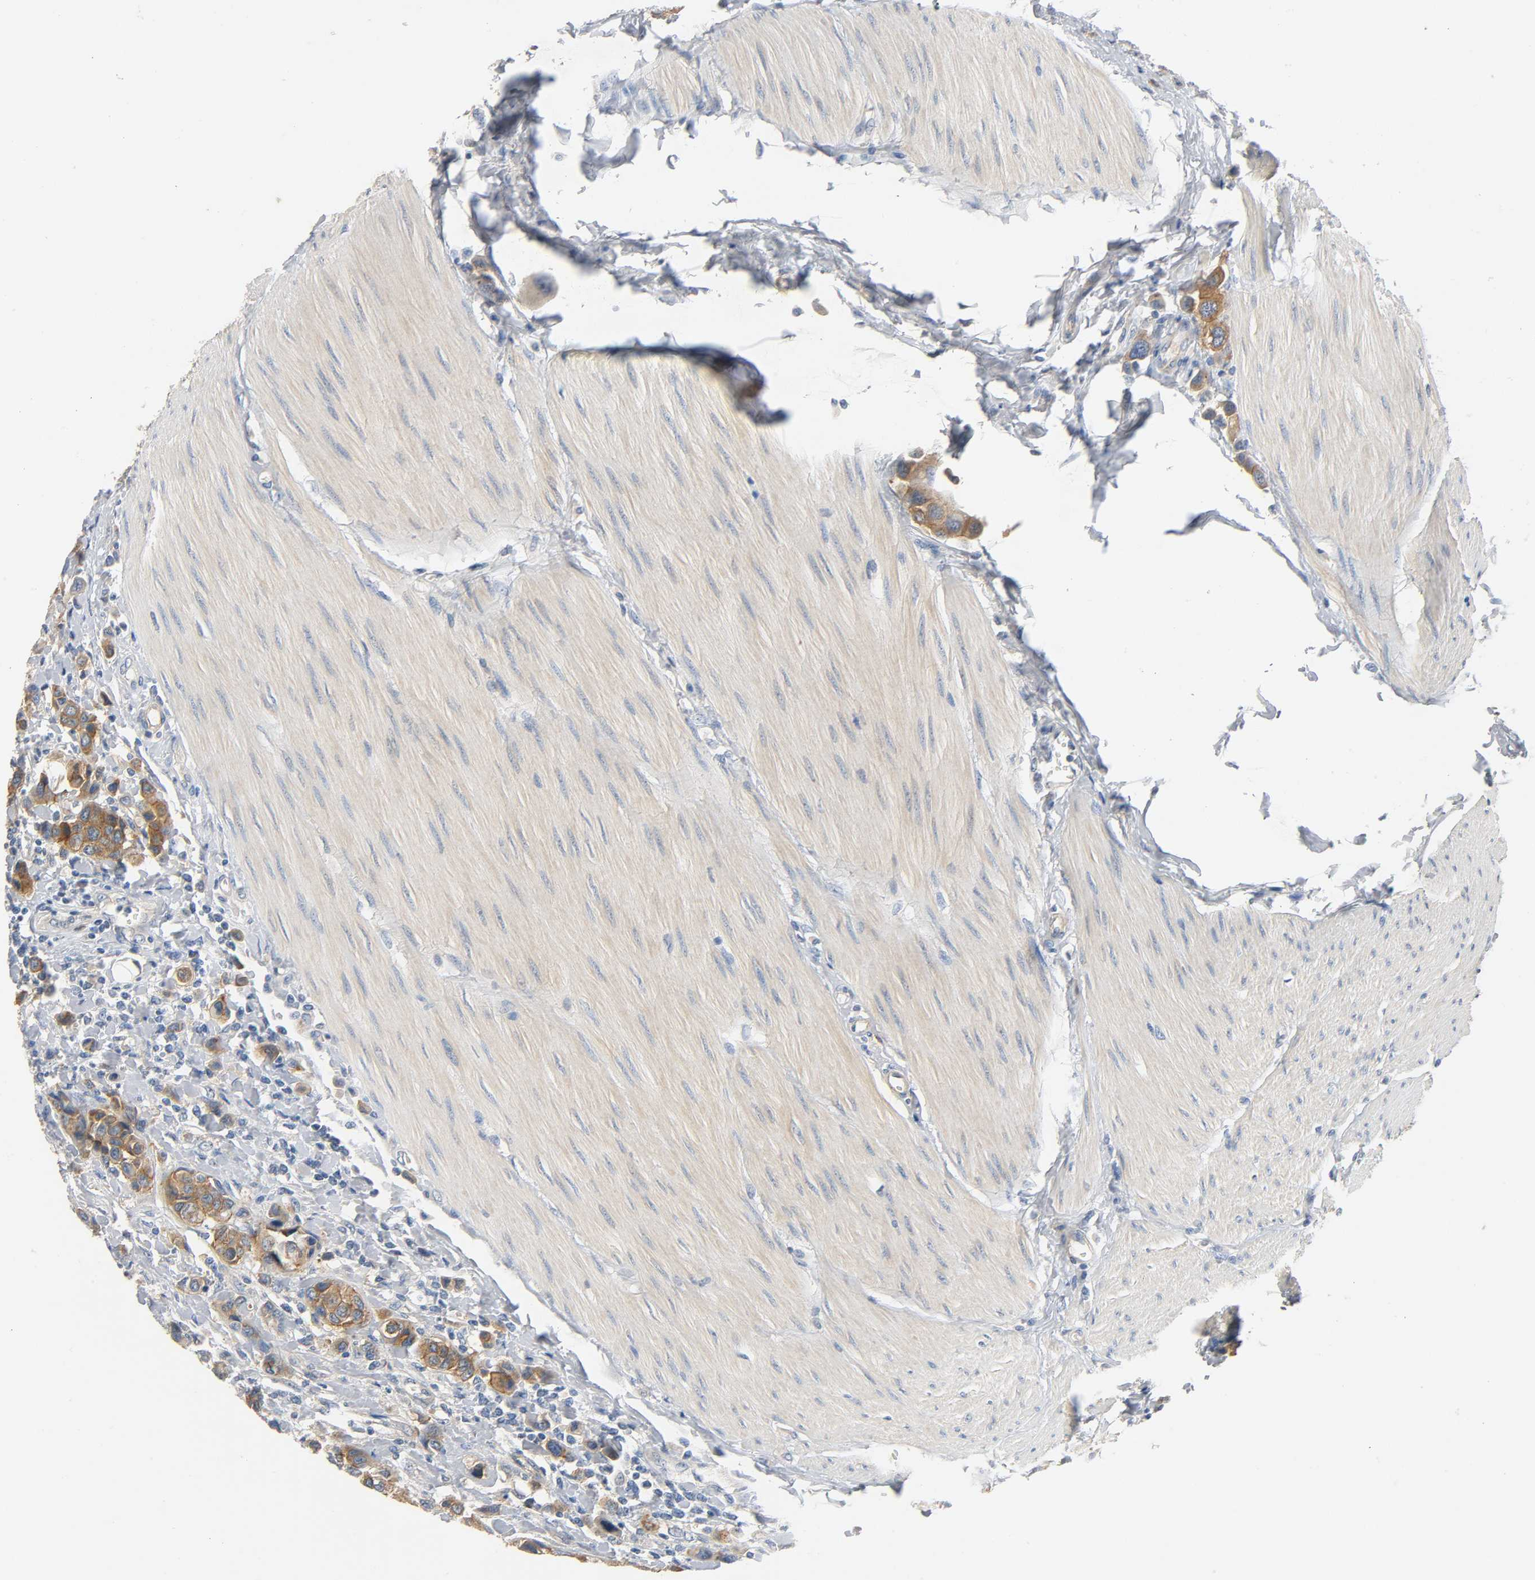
{"staining": {"intensity": "strong", "quantity": ">75%", "location": "cytoplasmic/membranous"}, "tissue": "urothelial cancer", "cell_type": "Tumor cells", "image_type": "cancer", "snomed": [{"axis": "morphology", "description": "Urothelial carcinoma, High grade"}, {"axis": "topography", "description": "Urinary bladder"}], "caption": "High-magnification brightfield microscopy of urothelial cancer stained with DAB (brown) and counterstained with hematoxylin (blue). tumor cells exhibit strong cytoplasmic/membranous expression is appreciated in approximately>75% of cells.", "gene": "ARPC1A", "patient": {"sex": "male", "age": 50}}